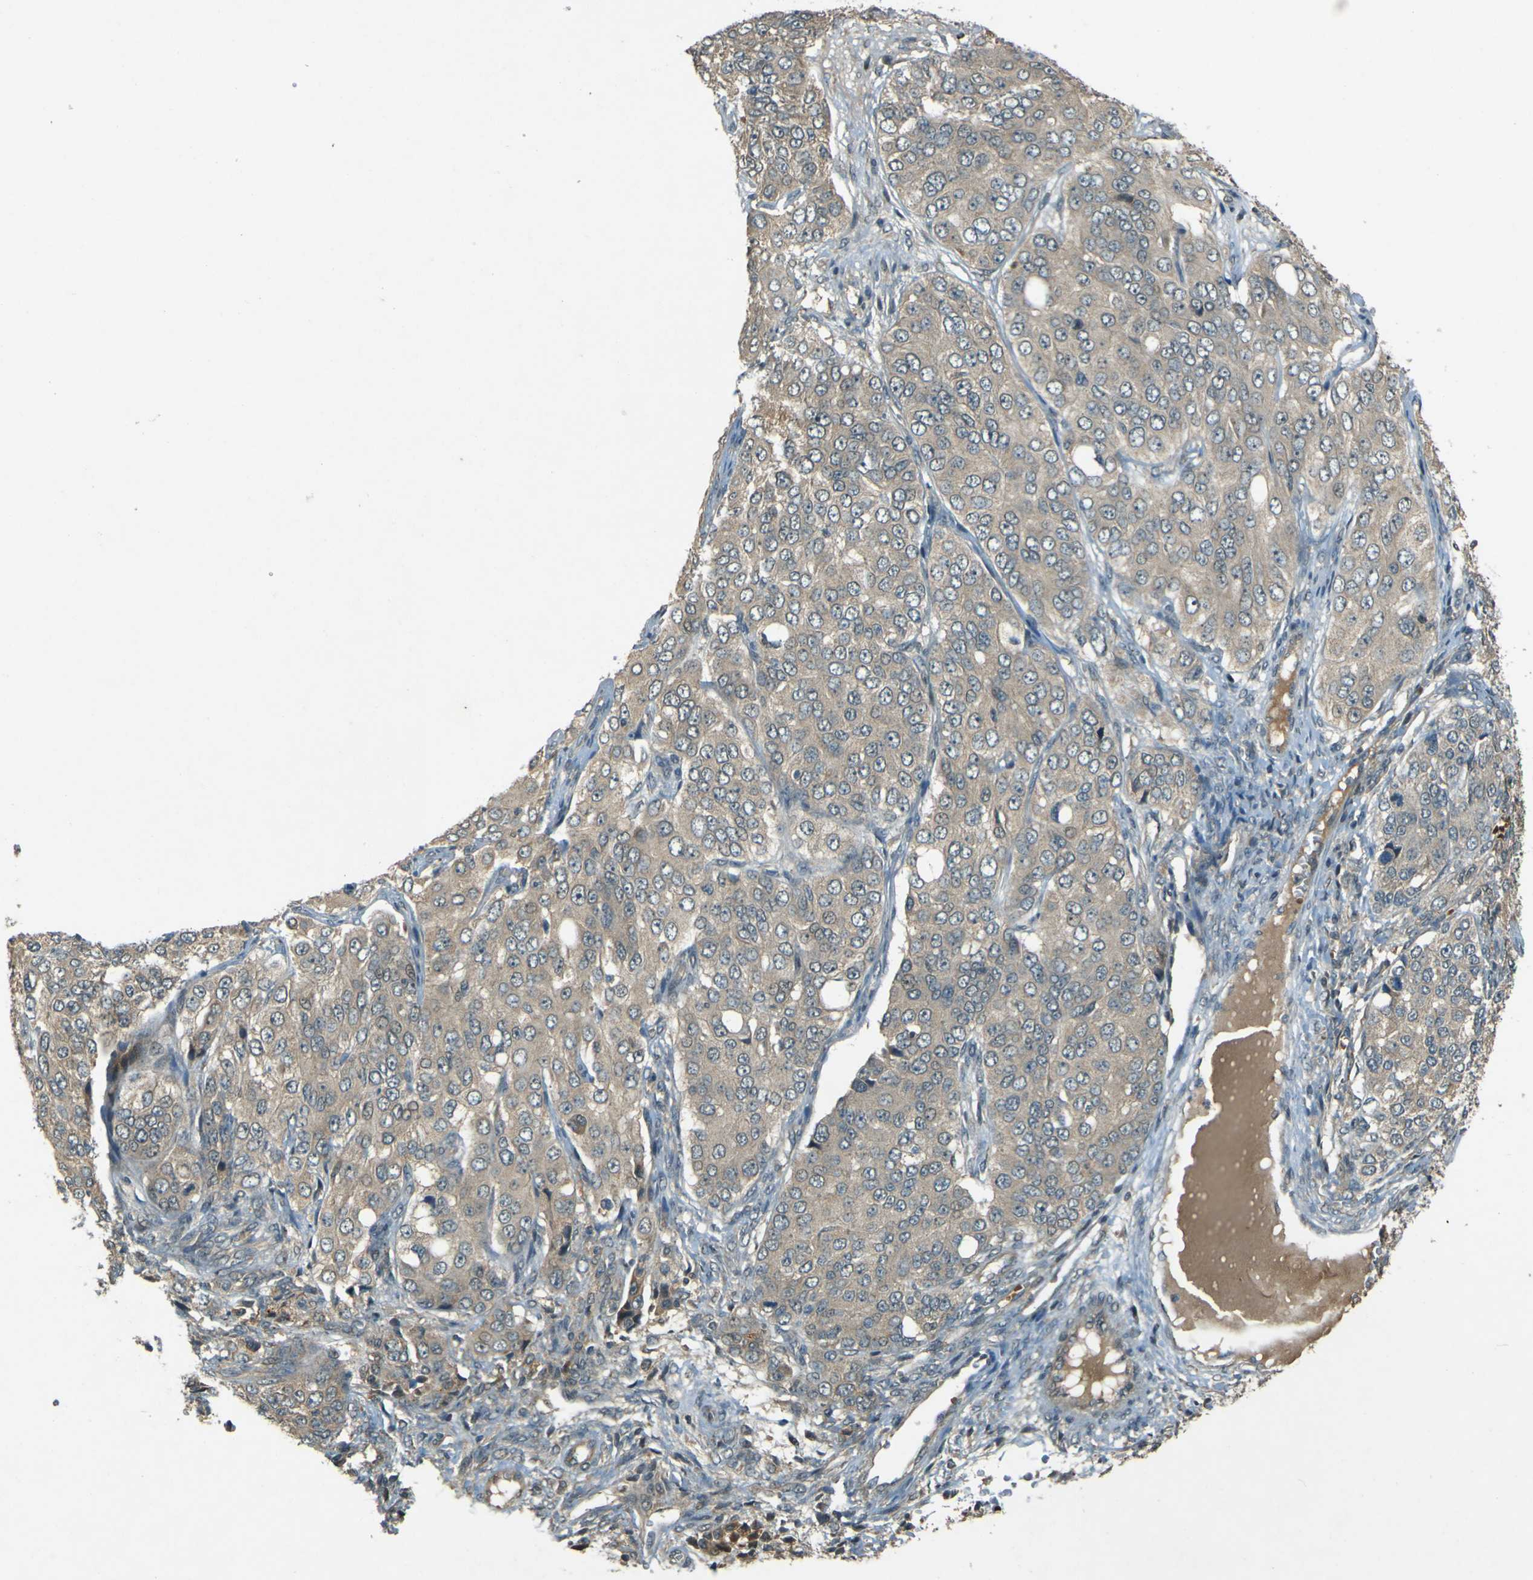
{"staining": {"intensity": "weak", "quantity": ">75%", "location": "cytoplasmic/membranous"}, "tissue": "ovarian cancer", "cell_type": "Tumor cells", "image_type": "cancer", "snomed": [{"axis": "morphology", "description": "Carcinoma, endometroid"}, {"axis": "topography", "description": "Ovary"}], "caption": "A micrograph showing weak cytoplasmic/membranous positivity in approximately >75% of tumor cells in endometroid carcinoma (ovarian), as visualized by brown immunohistochemical staining.", "gene": "MPDZ", "patient": {"sex": "female", "age": 51}}